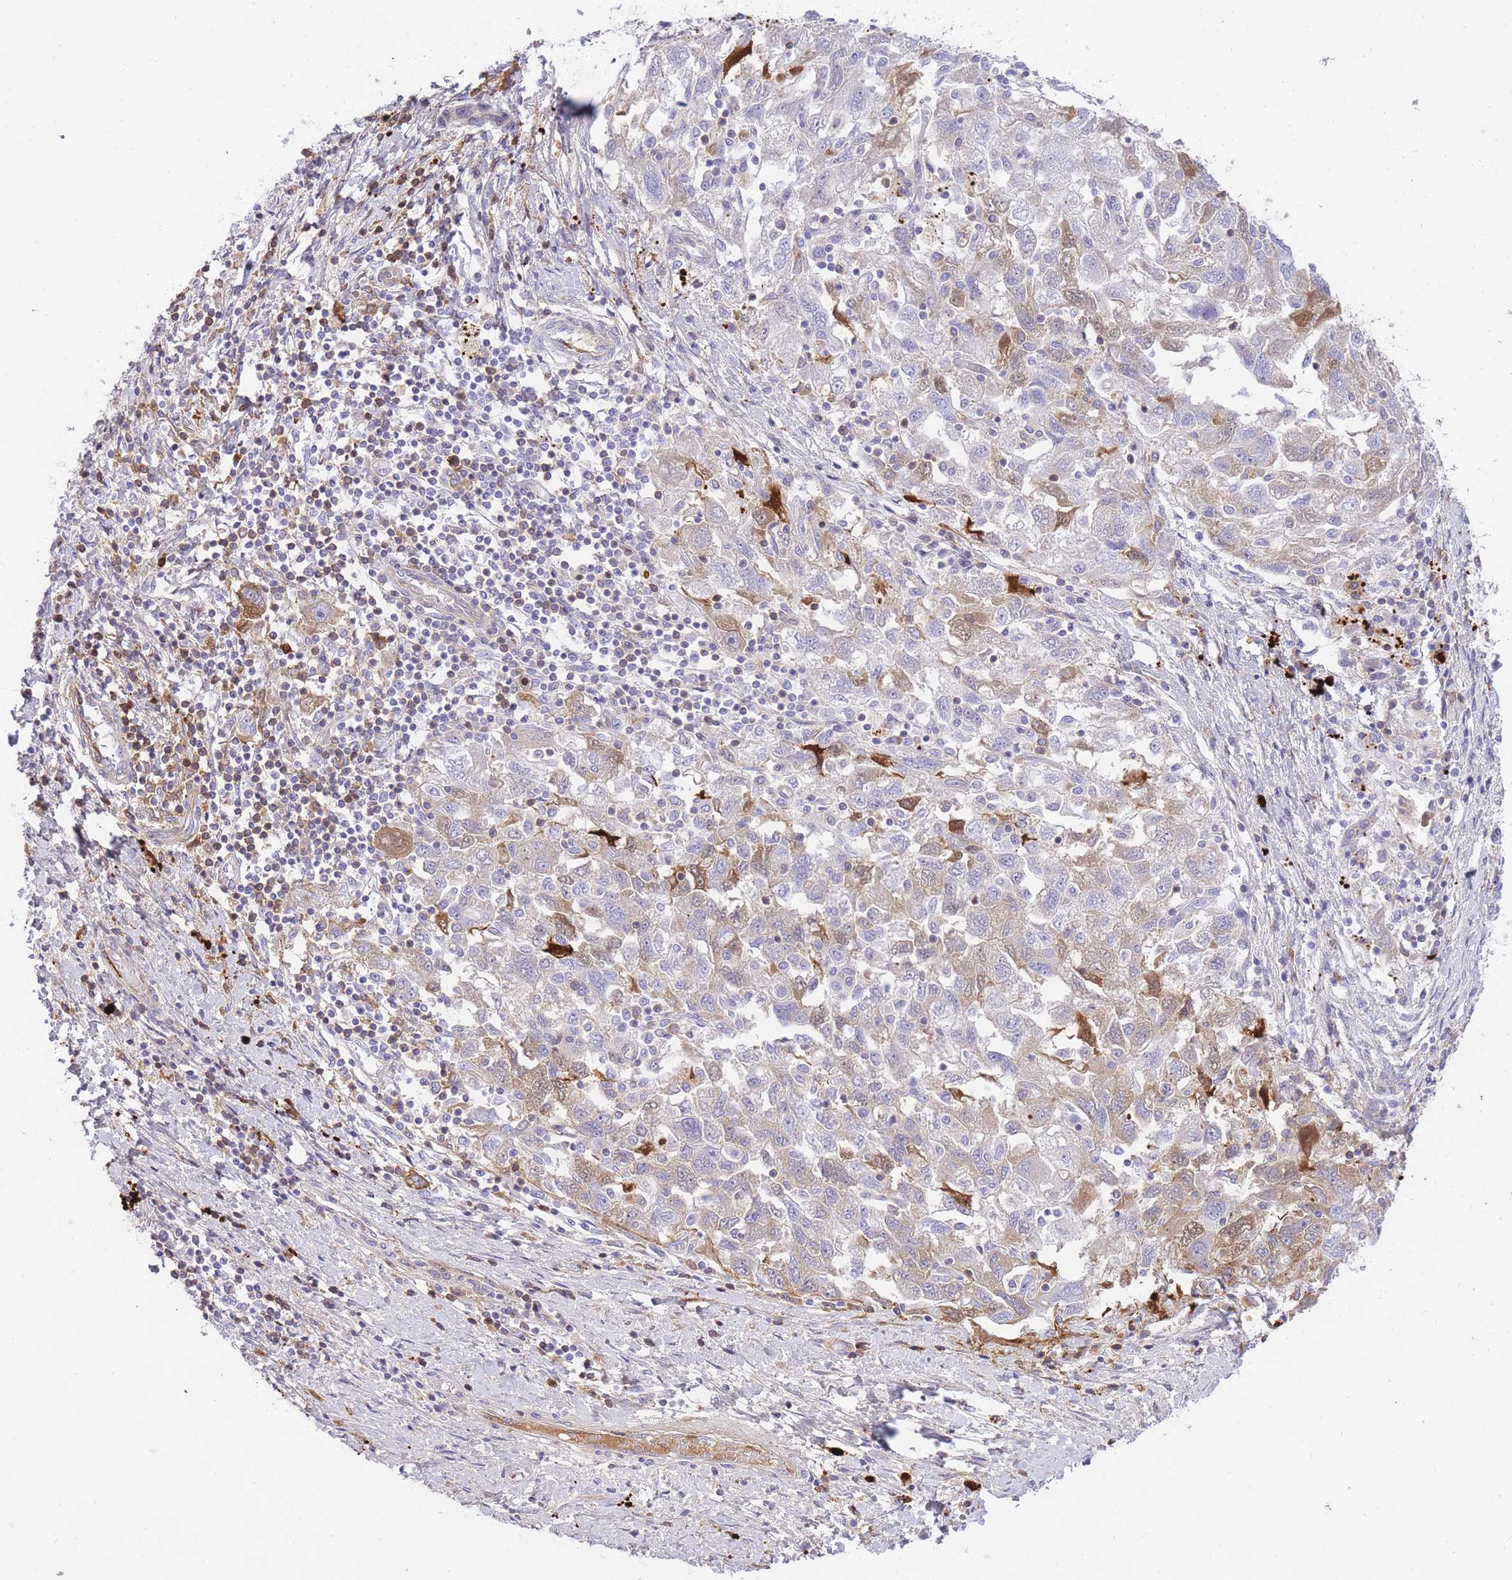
{"staining": {"intensity": "moderate", "quantity": "<25%", "location": "cytoplasmic/membranous"}, "tissue": "ovarian cancer", "cell_type": "Tumor cells", "image_type": "cancer", "snomed": [{"axis": "morphology", "description": "Carcinoma, NOS"}, {"axis": "morphology", "description": "Cystadenocarcinoma, serous, NOS"}, {"axis": "topography", "description": "Ovary"}], "caption": "Serous cystadenocarcinoma (ovarian) stained with a brown dye displays moderate cytoplasmic/membranous positive expression in about <25% of tumor cells.", "gene": "HRG", "patient": {"sex": "female", "age": 69}}